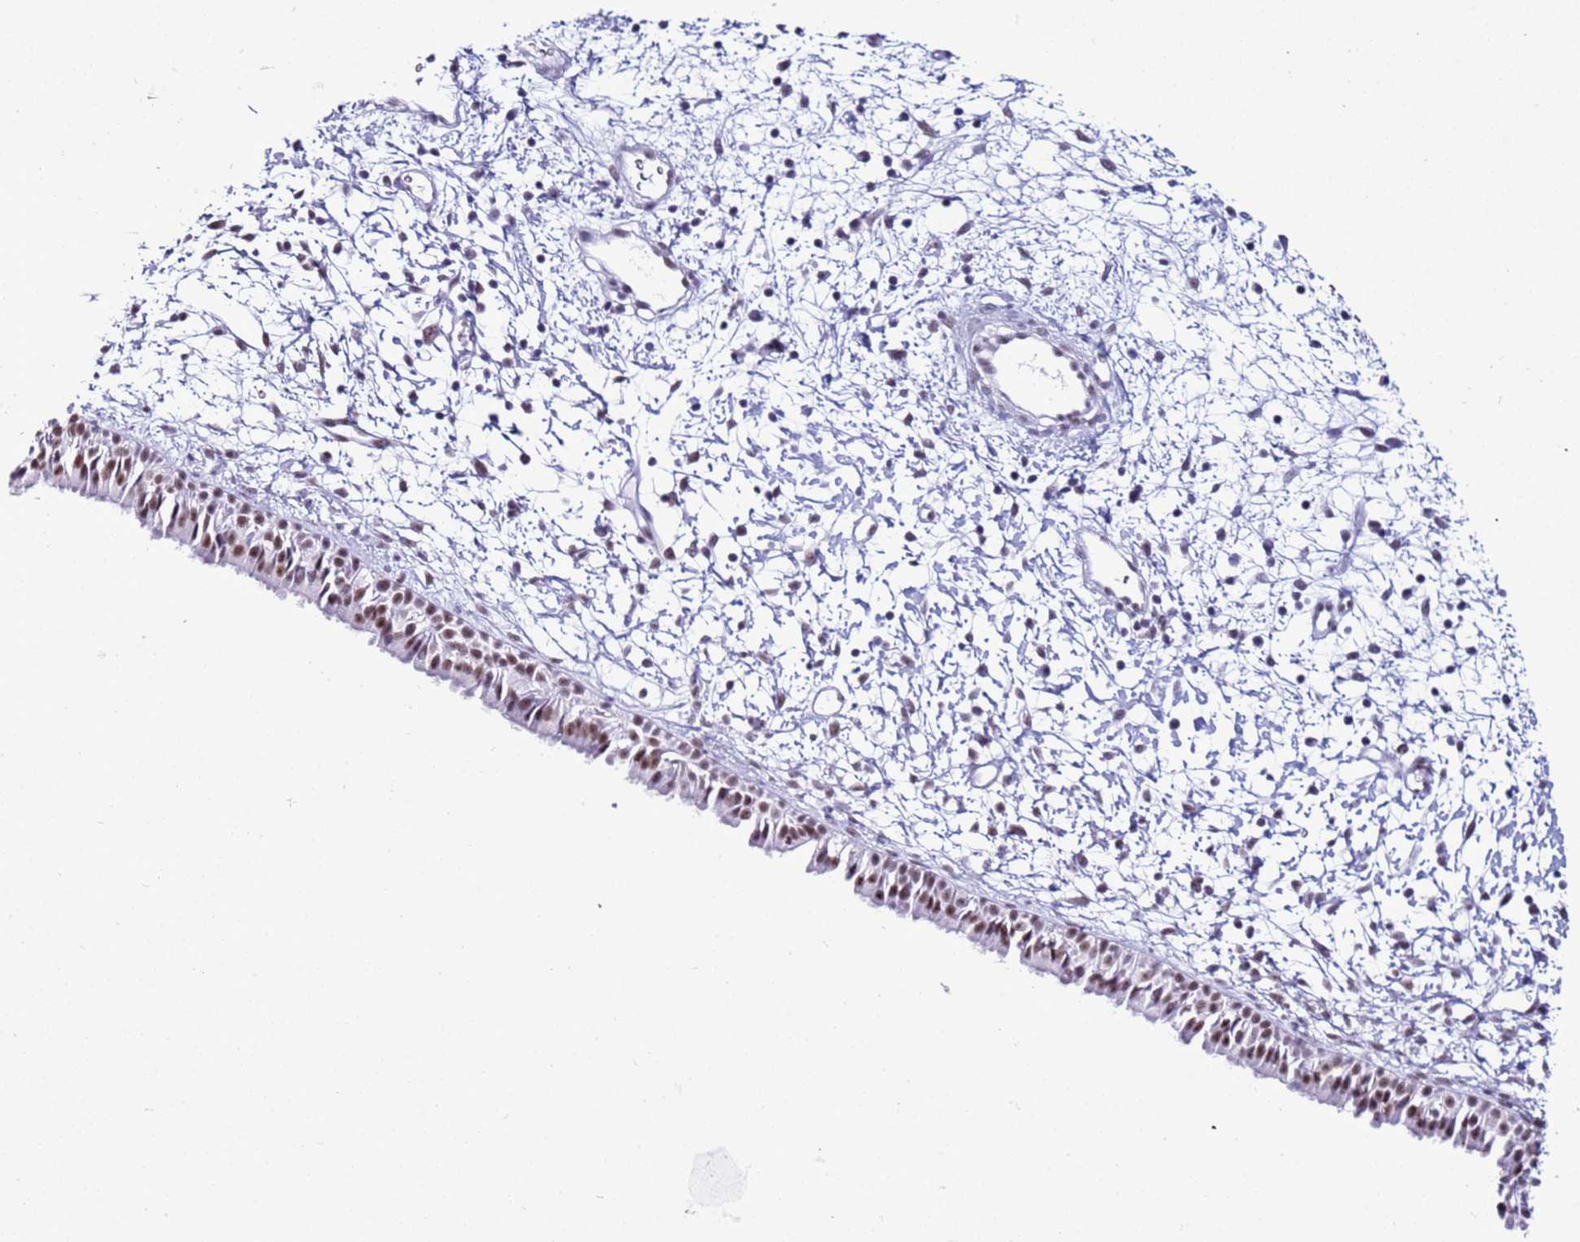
{"staining": {"intensity": "weak", "quantity": ">75%", "location": "nuclear"}, "tissue": "nasopharynx", "cell_type": "Respiratory epithelial cells", "image_type": "normal", "snomed": [{"axis": "morphology", "description": "Normal tissue, NOS"}, {"axis": "topography", "description": "Nasopharynx"}], "caption": "Protein staining demonstrates weak nuclear positivity in about >75% of respiratory epithelial cells in benign nasopharynx.", "gene": "DHX15", "patient": {"sex": "male", "age": 22}}